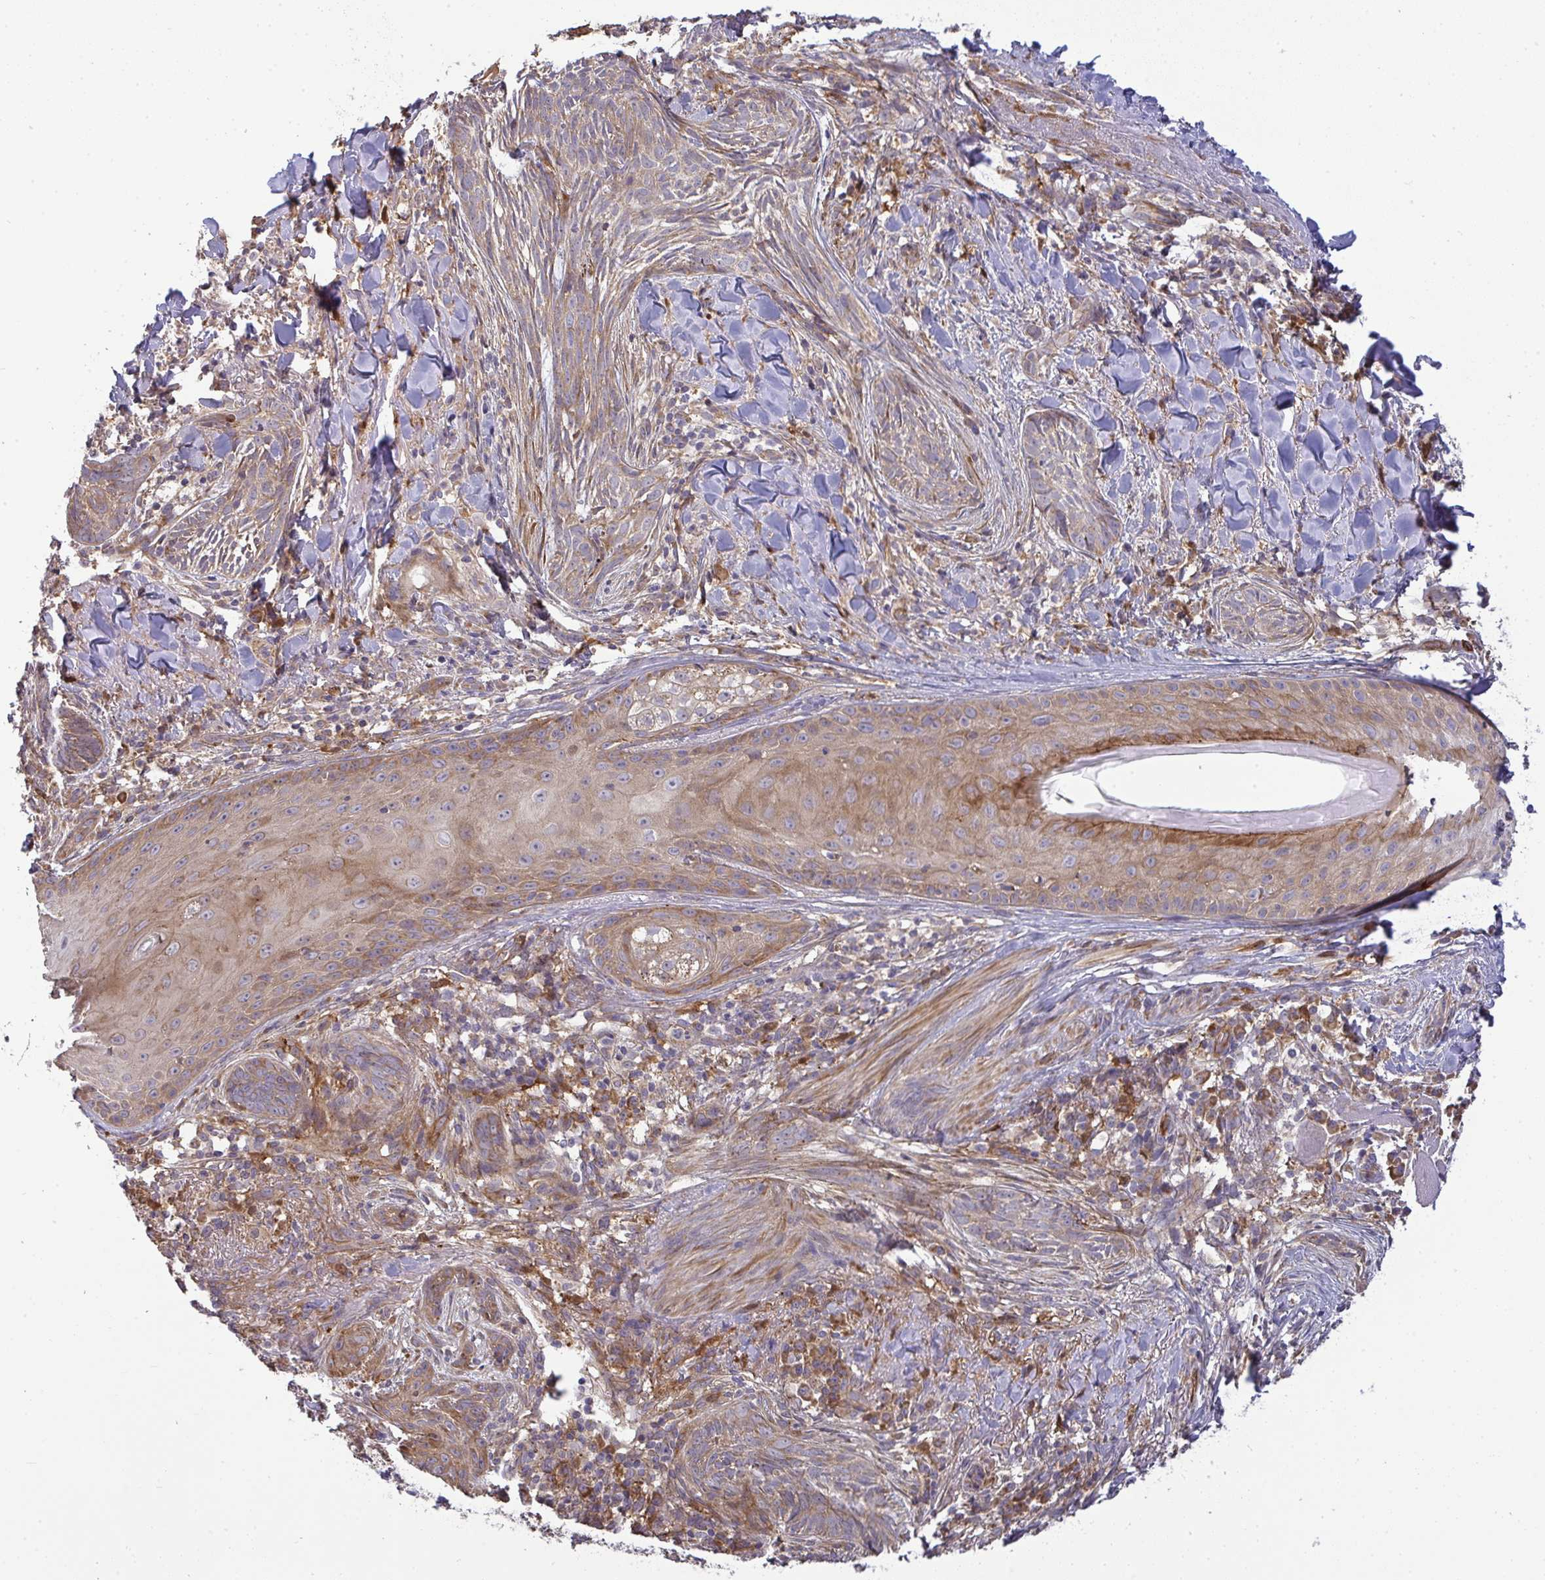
{"staining": {"intensity": "weak", "quantity": ">75%", "location": "cytoplasmic/membranous"}, "tissue": "skin cancer", "cell_type": "Tumor cells", "image_type": "cancer", "snomed": [{"axis": "morphology", "description": "Basal cell carcinoma"}, {"axis": "topography", "description": "Skin"}], "caption": "This image reveals immunohistochemistry (IHC) staining of skin basal cell carcinoma, with low weak cytoplasmic/membranous staining in about >75% of tumor cells.", "gene": "B4GALT6", "patient": {"sex": "female", "age": 93}}